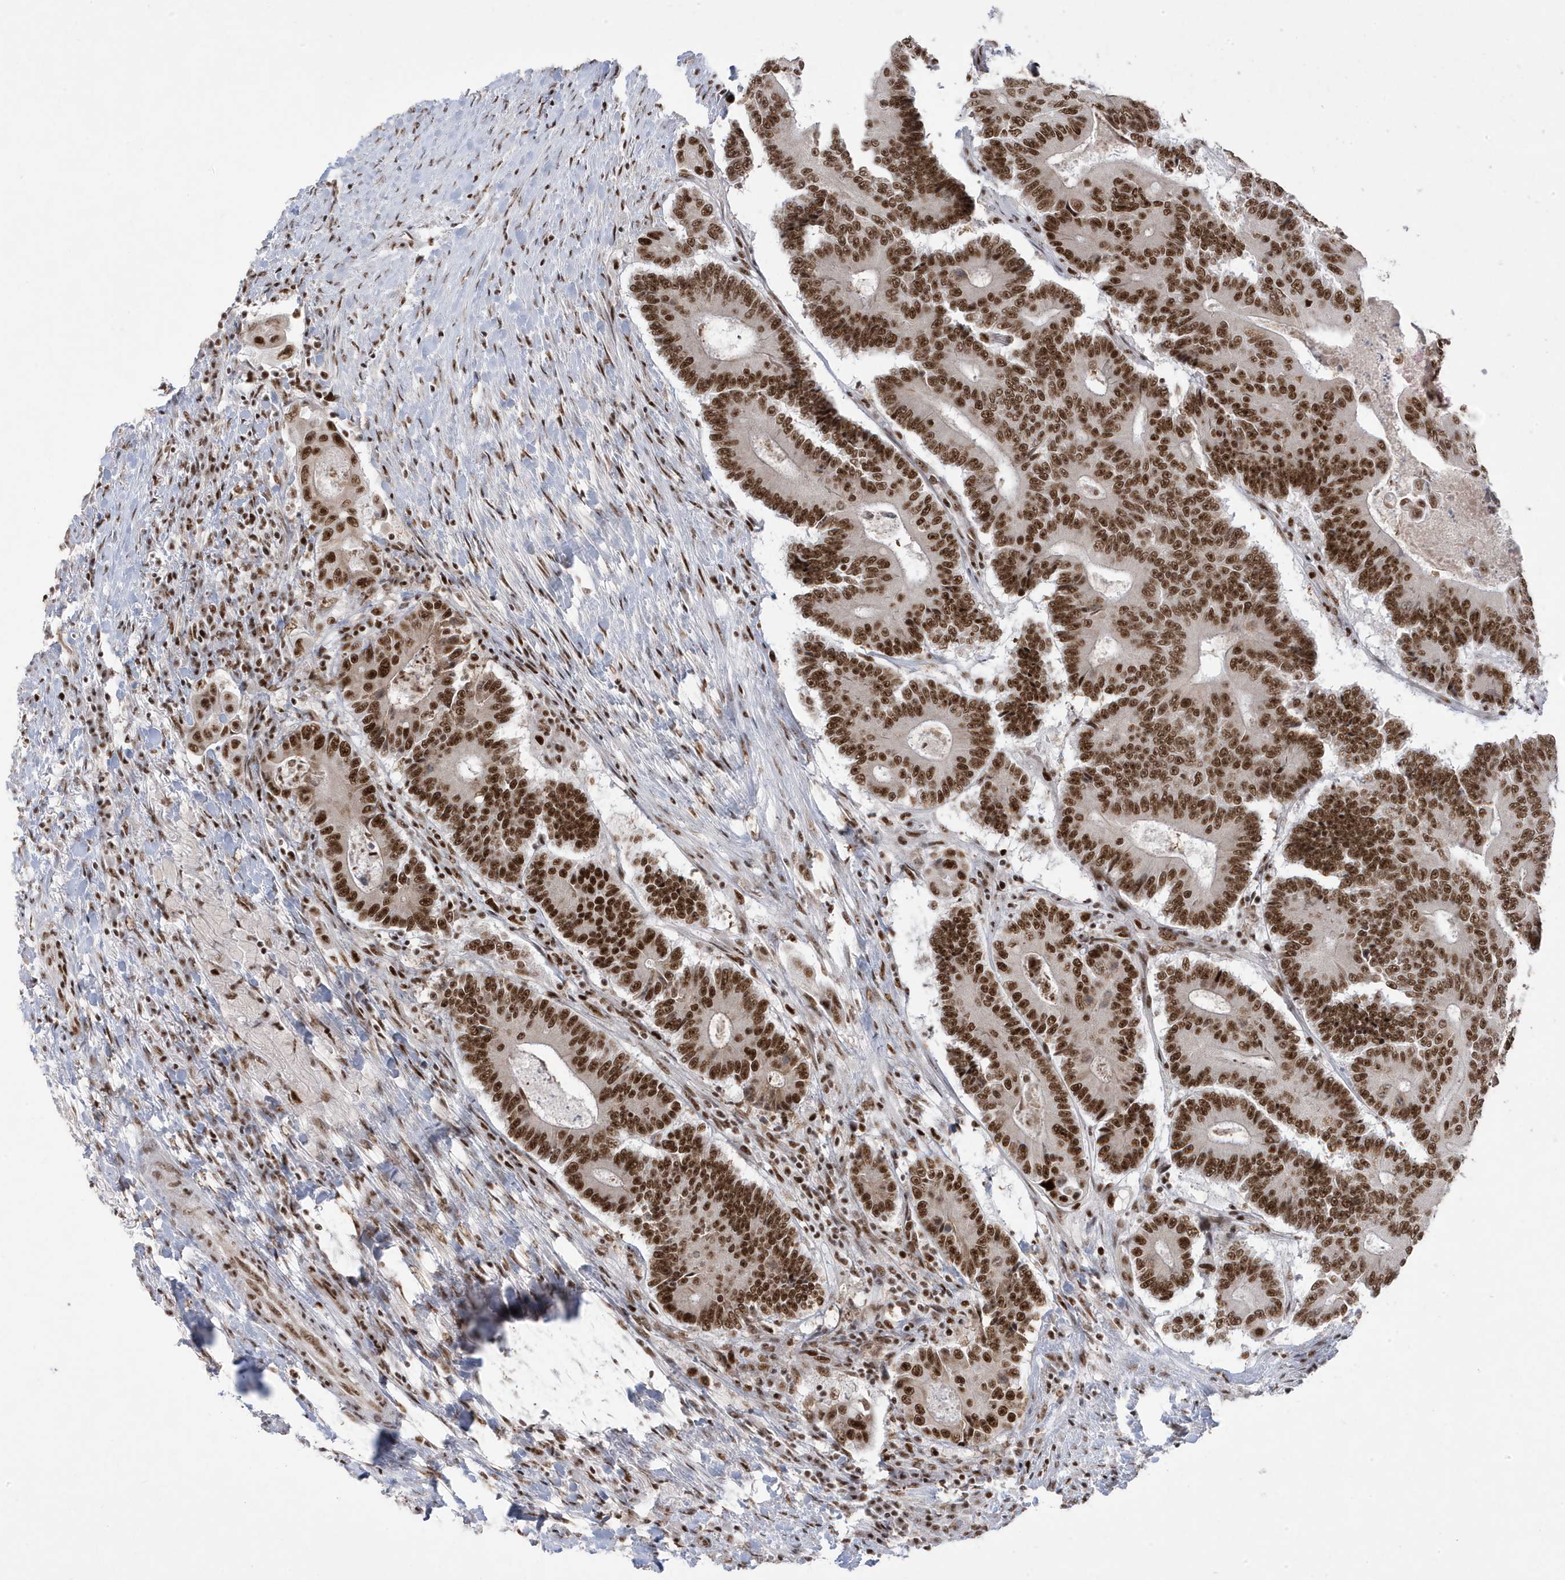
{"staining": {"intensity": "strong", "quantity": ">75%", "location": "nuclear"}, "tissue": "colorectal cancer", "cell_type": "Tumor cells", "image_type": "cancer", "snomed": [{"axis": "morphology", "description": "Adenocarcinoma, NOS"}, {"axis": "topography", "description": "Colon"}], "caption": "This photomicrograph shows IHC staining of human colorectal cancer, with high strong nuclear expression in approximately >75% of tumor cells.", "gene": "MTREX", "patient": {"sex": "male", "age": 83}}